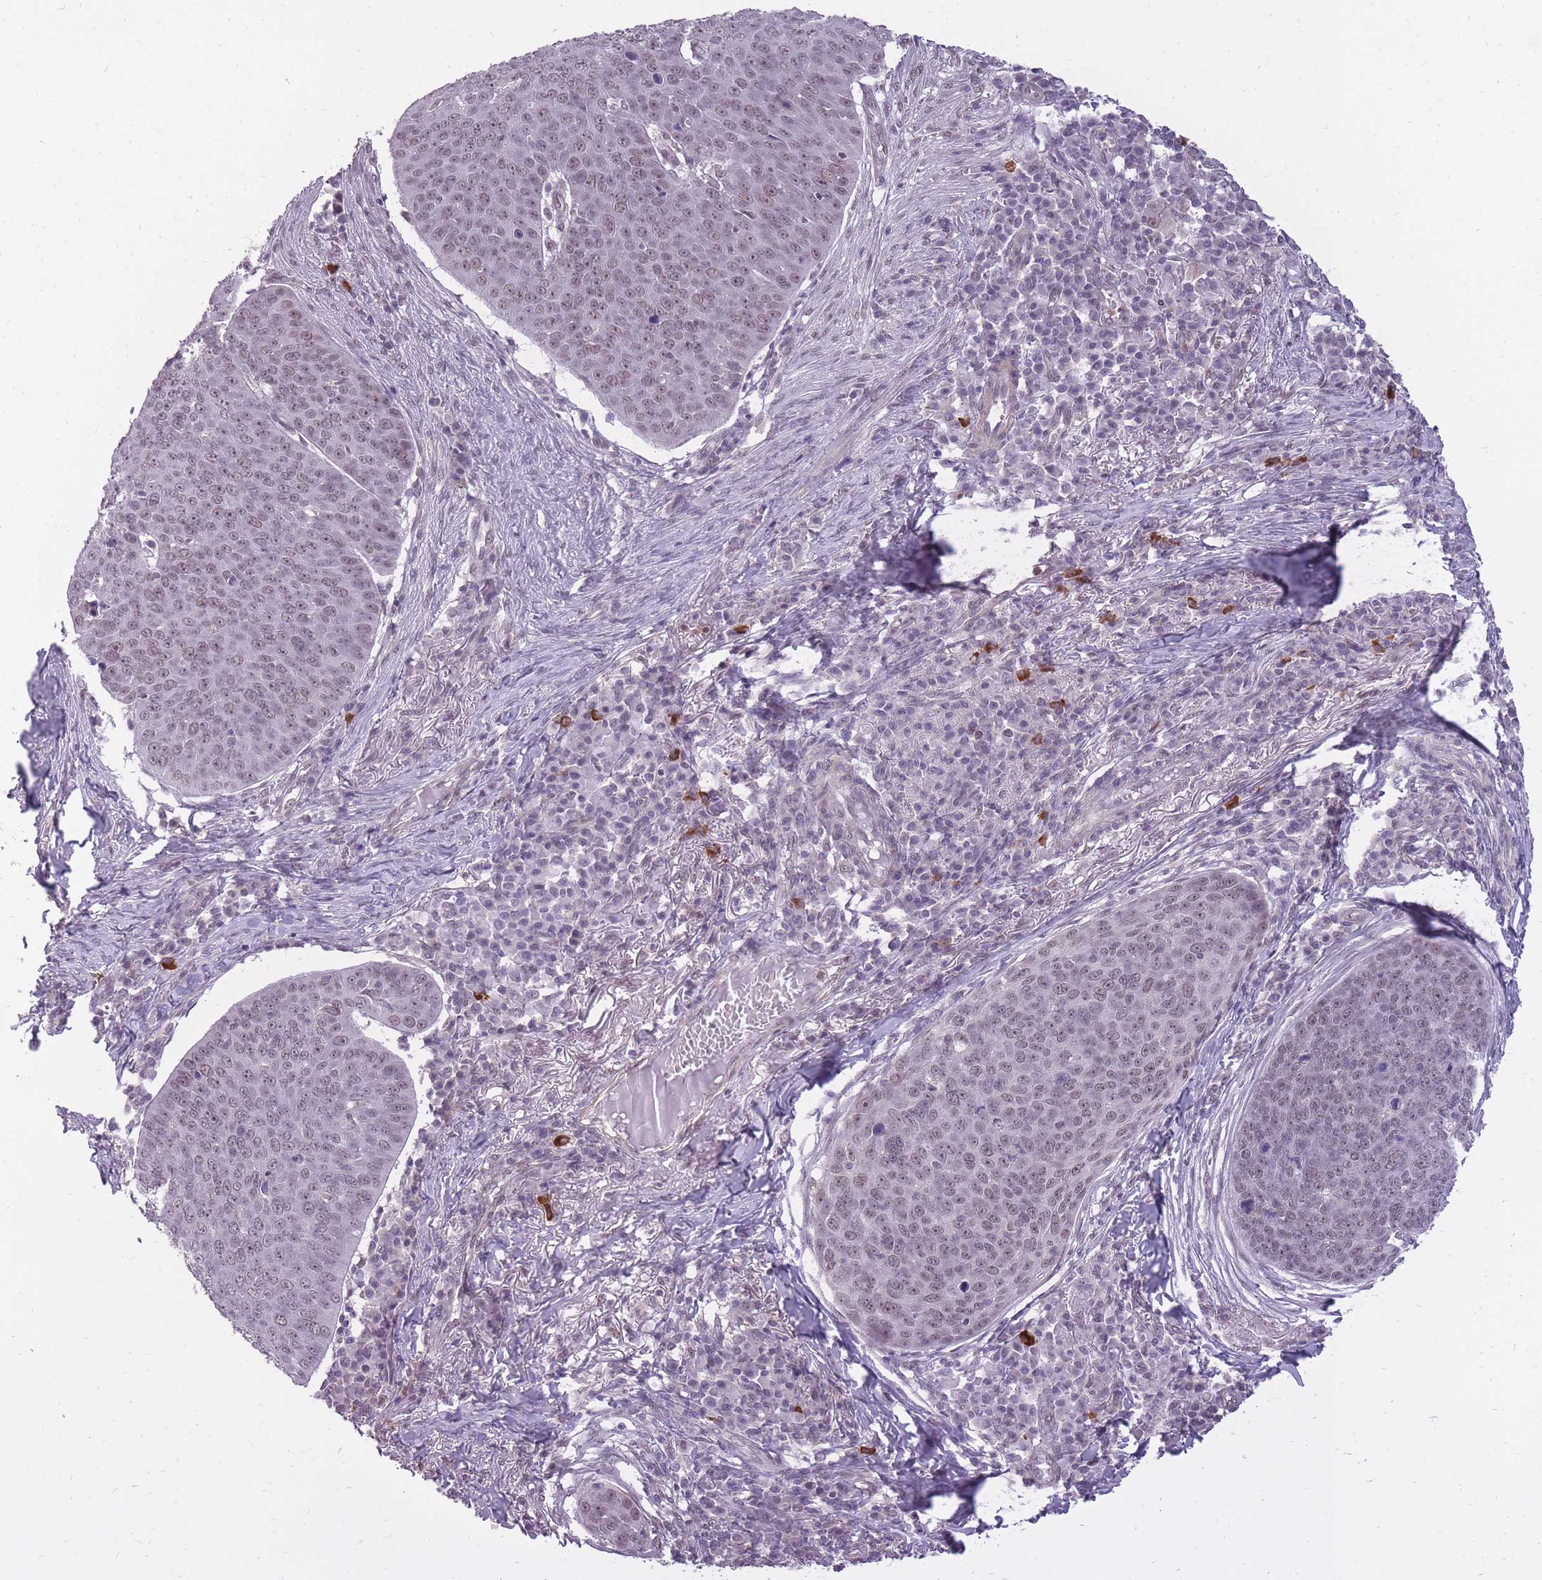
{"staining": {"intensity": "weak", "quantity": ">75%", "location": "nuclear"}, "tissue": "skin cancer", "cell_type": "Tumor cells", "image_type": "cancer", "snomed": [{"axis": "morphology", "description": "Squamous cell carcinoma, NOS"}, {"axis": "topography", "description": "Skin"}], "caption": "Weak nuclear protein staining is identified in about >75% of tumor cells in skin squamous cell carcinoma.", "gene": "TIGD1", "patient": {"sex": "male", "age": 71}}